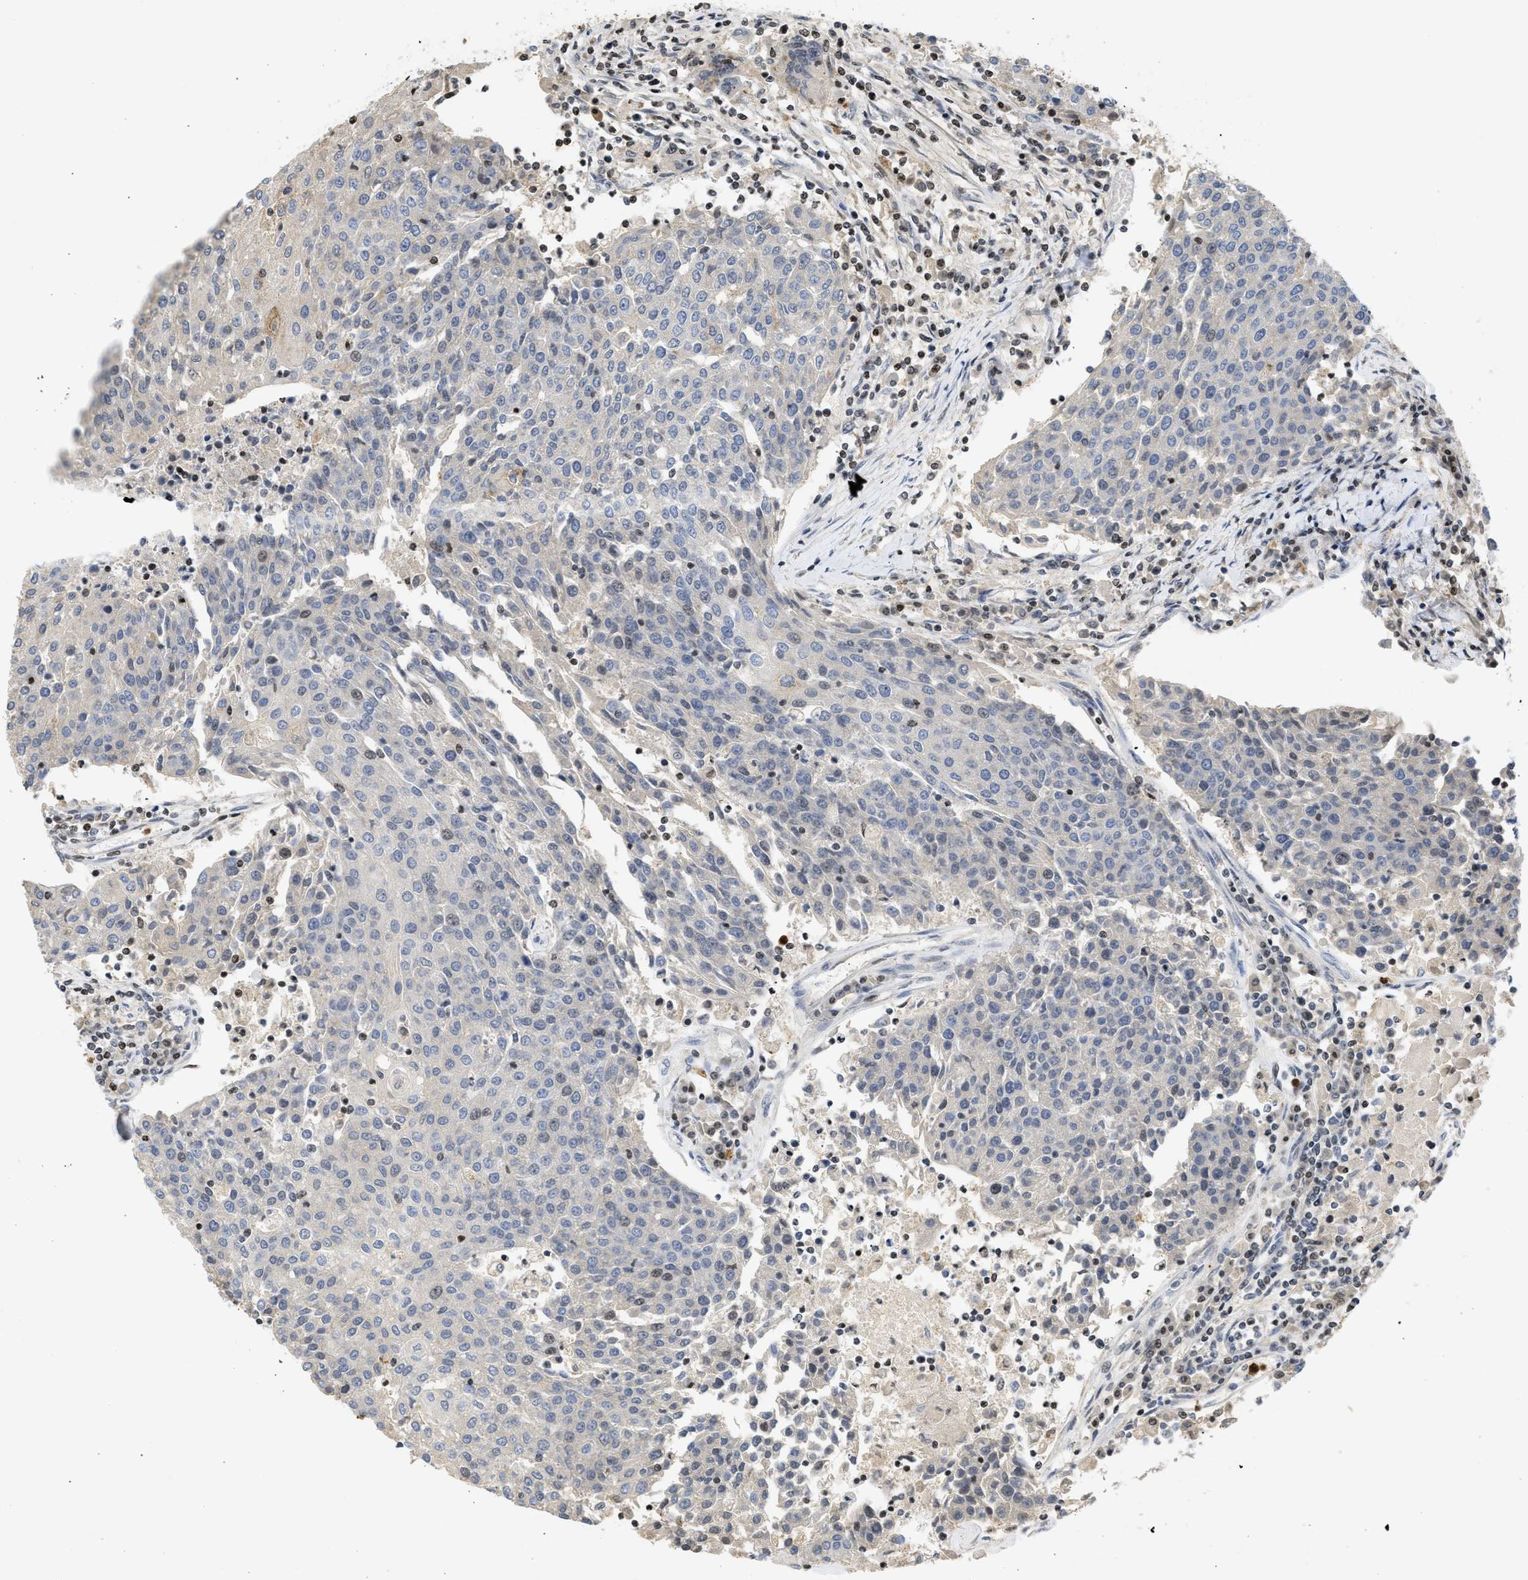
{"staining": {"intensity": "weak", "quantity": "<25%", "location": "nuclear"}, "tissue": "urothelial cancer", "cell_type": "Tumor cells", "image_type": "cancer", "snomed": [{"axis": "morphology", "description": "Urothelial carcinoma, High grade"}, {"axis": "topography", "description": "Urinary bladder"}], "caption": "Urothelial cancer was stained to show a protein in brown. There is no significant expression in tumor cells.", "gene": "ENSG00000142539", "patient": {"sex": "female", "age": 85}}